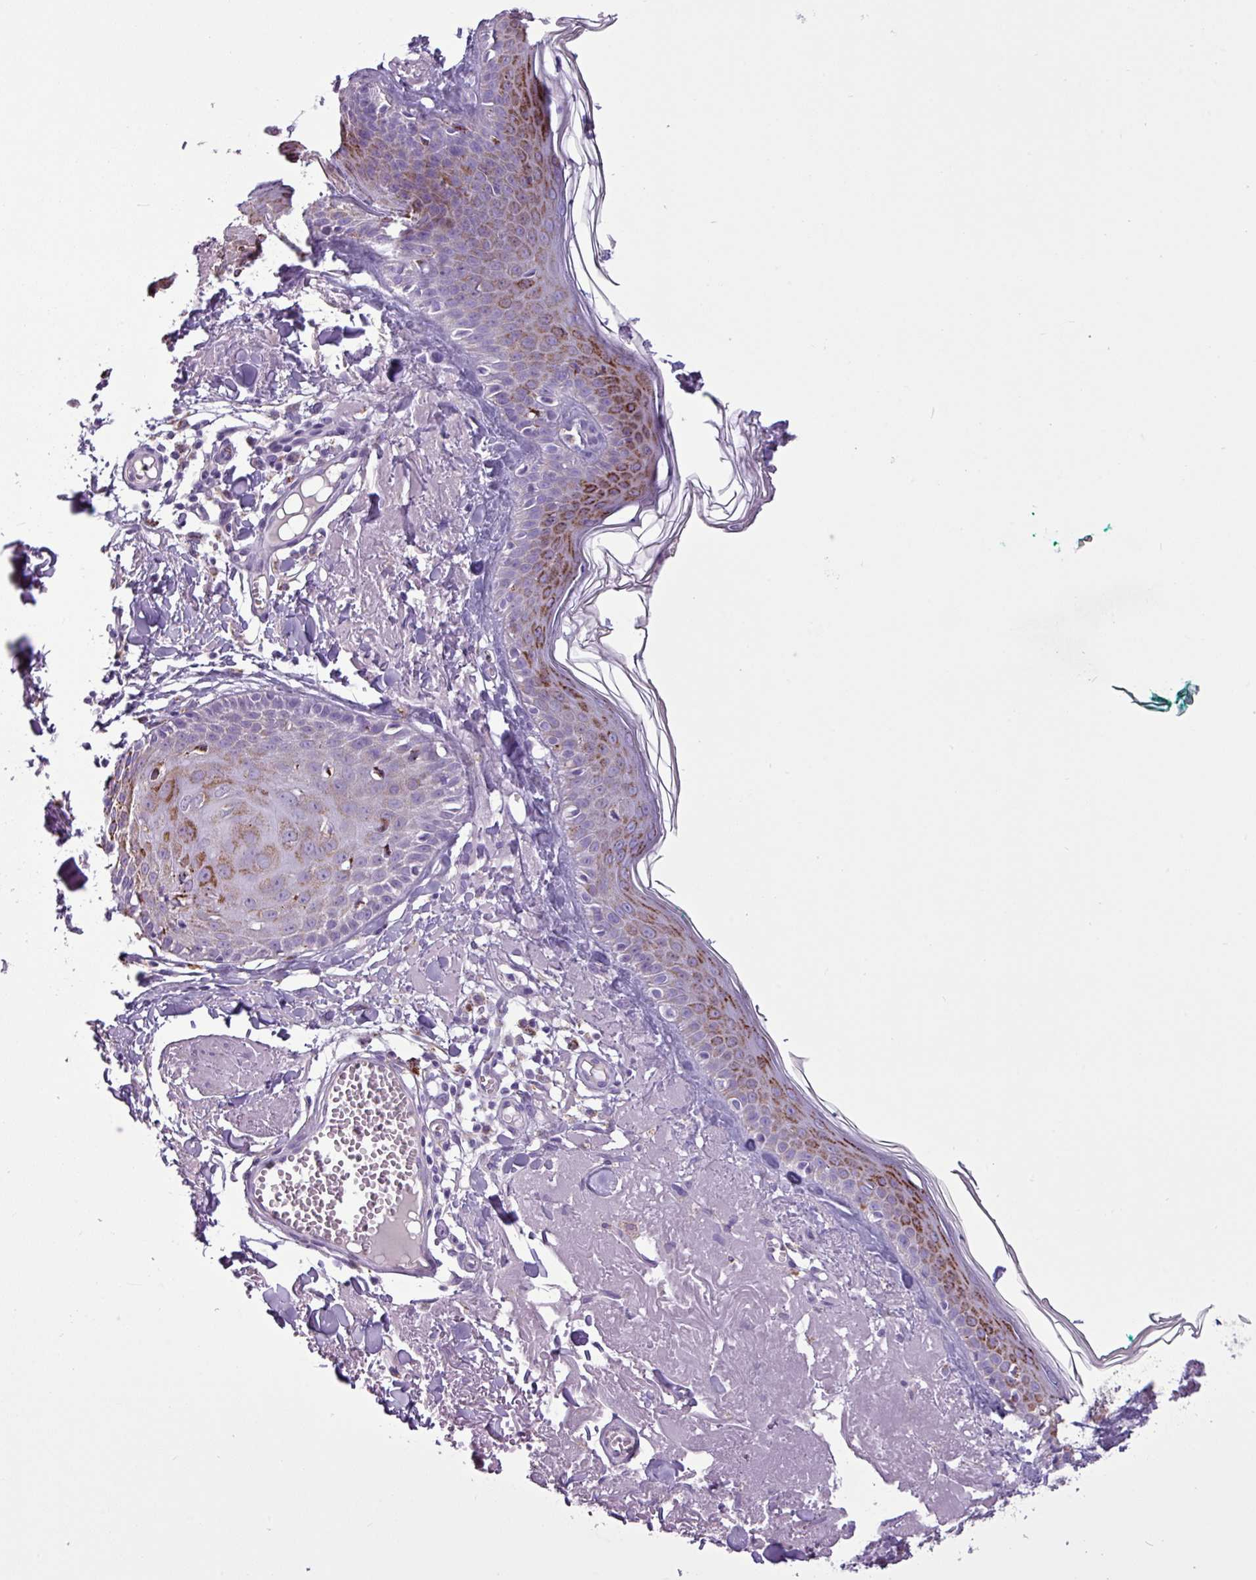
{"staining": {"intensity": "negative", "quantity": "none", "location": "none"}, "tissue": "skin", "cell_type": "Fibroblasts", "image_type": "normal", "snomed": [{"axis": "morphology", "description": "Normal tissue, NOS"}, {"axis": "morphology", "description": "Malignant melanoma, NOS"}, {"axis": "topography", "description": "Skin"}], "caption": "High power microscopy histopathology image of an IHC photomicrograph of unremarkable skin, revealing no significant expression in fibroblasts.", "gene": "ZNF667", "patient": {"sex": "male", "age": 80}}